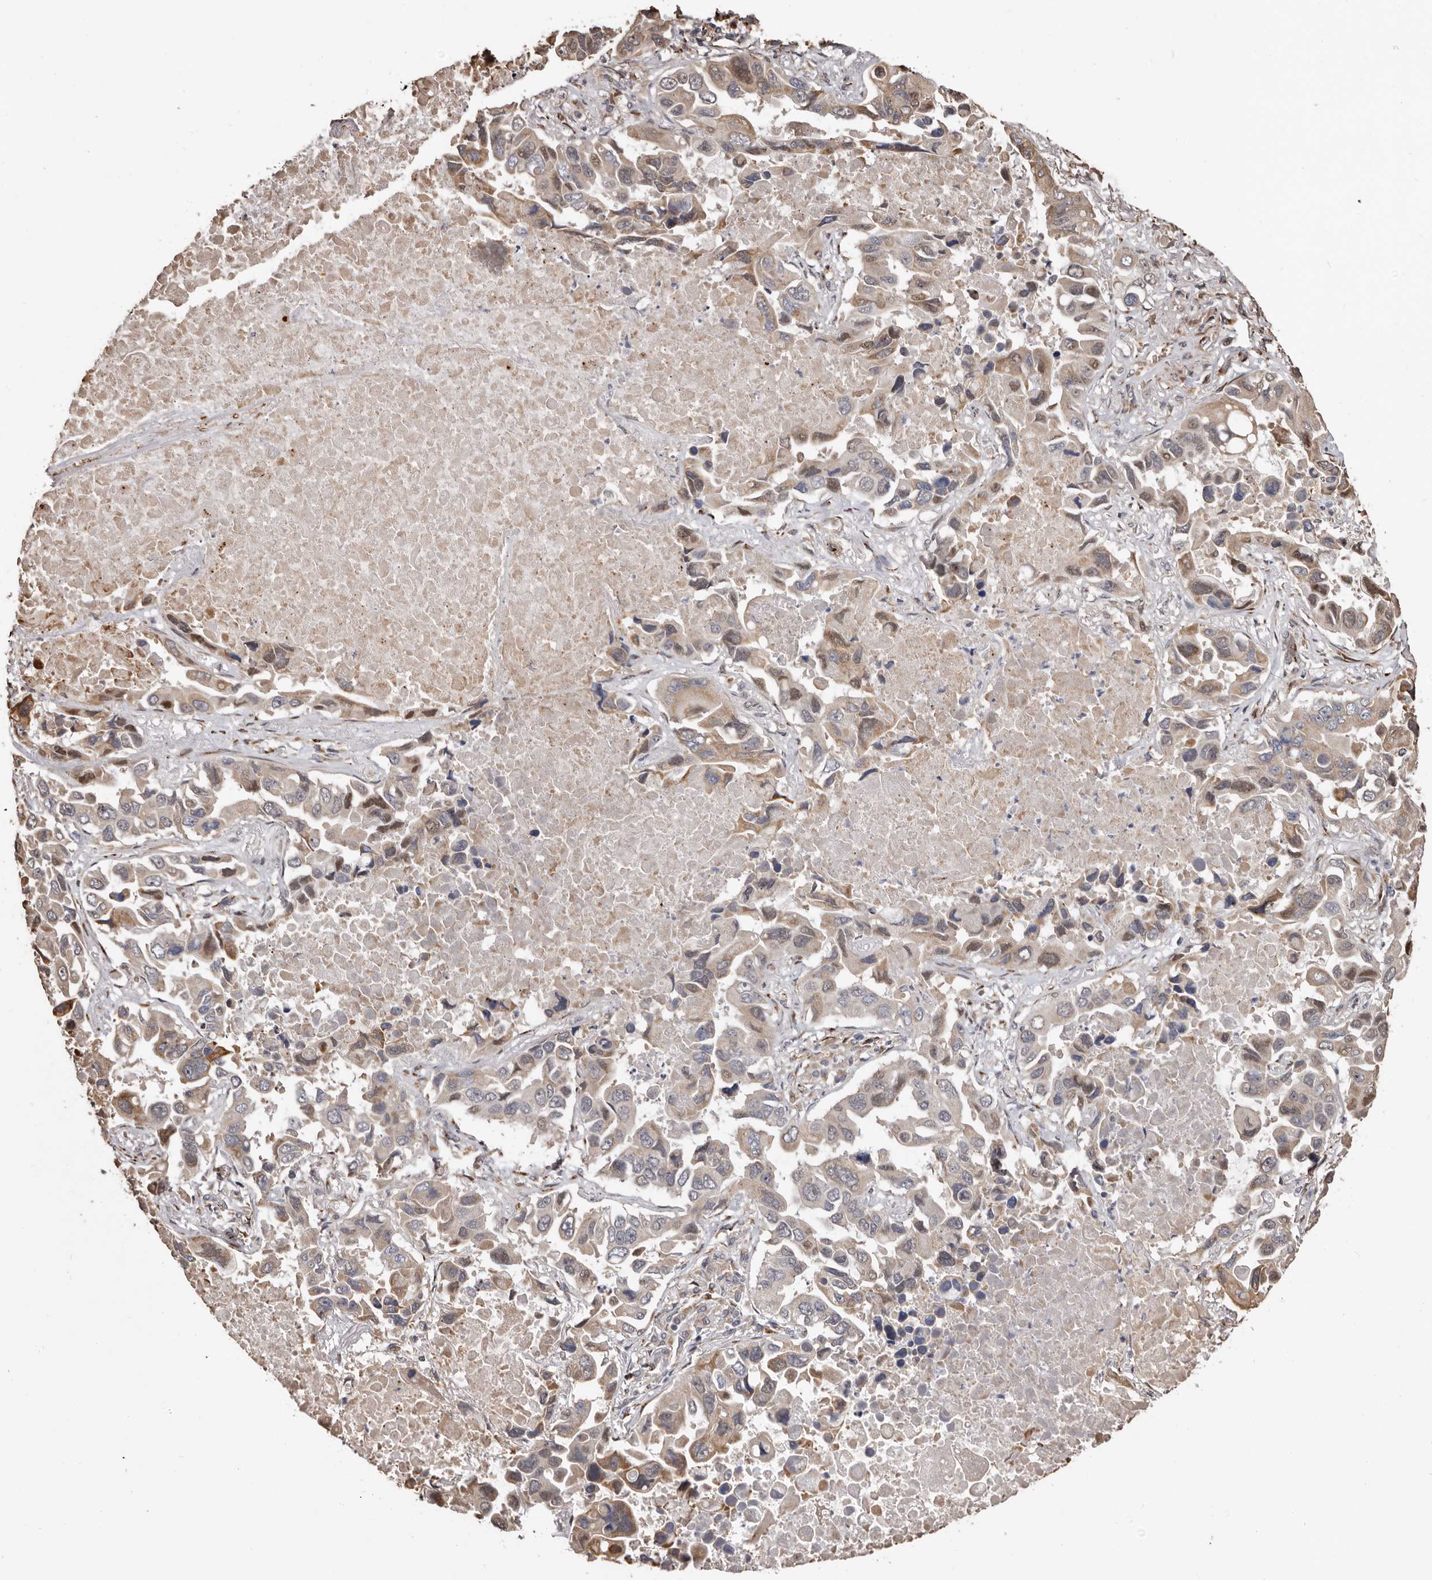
{"staining": {"intensity": "moderate", "quantity": "<25%", "location": "cytoplasmic/membranous,nuclear"}, "tissue": "lung cancer", "cell_type": "Tumor cells", "image_type": "cancer", "snomed": [{"axis": "morphology", "description": "Adenocarcinoma, NOS"}, {"axis": "topography", "description": "Lung"}], "caption": "The micrograph displays staining of adenocarcinoma (lung), revealing moderate cytoplasmic/membranous and nuclear protein expression (brown color) within tumor cells.", "gene": "ENTREP1", "patient": {"sex": "male", "age": 64}}